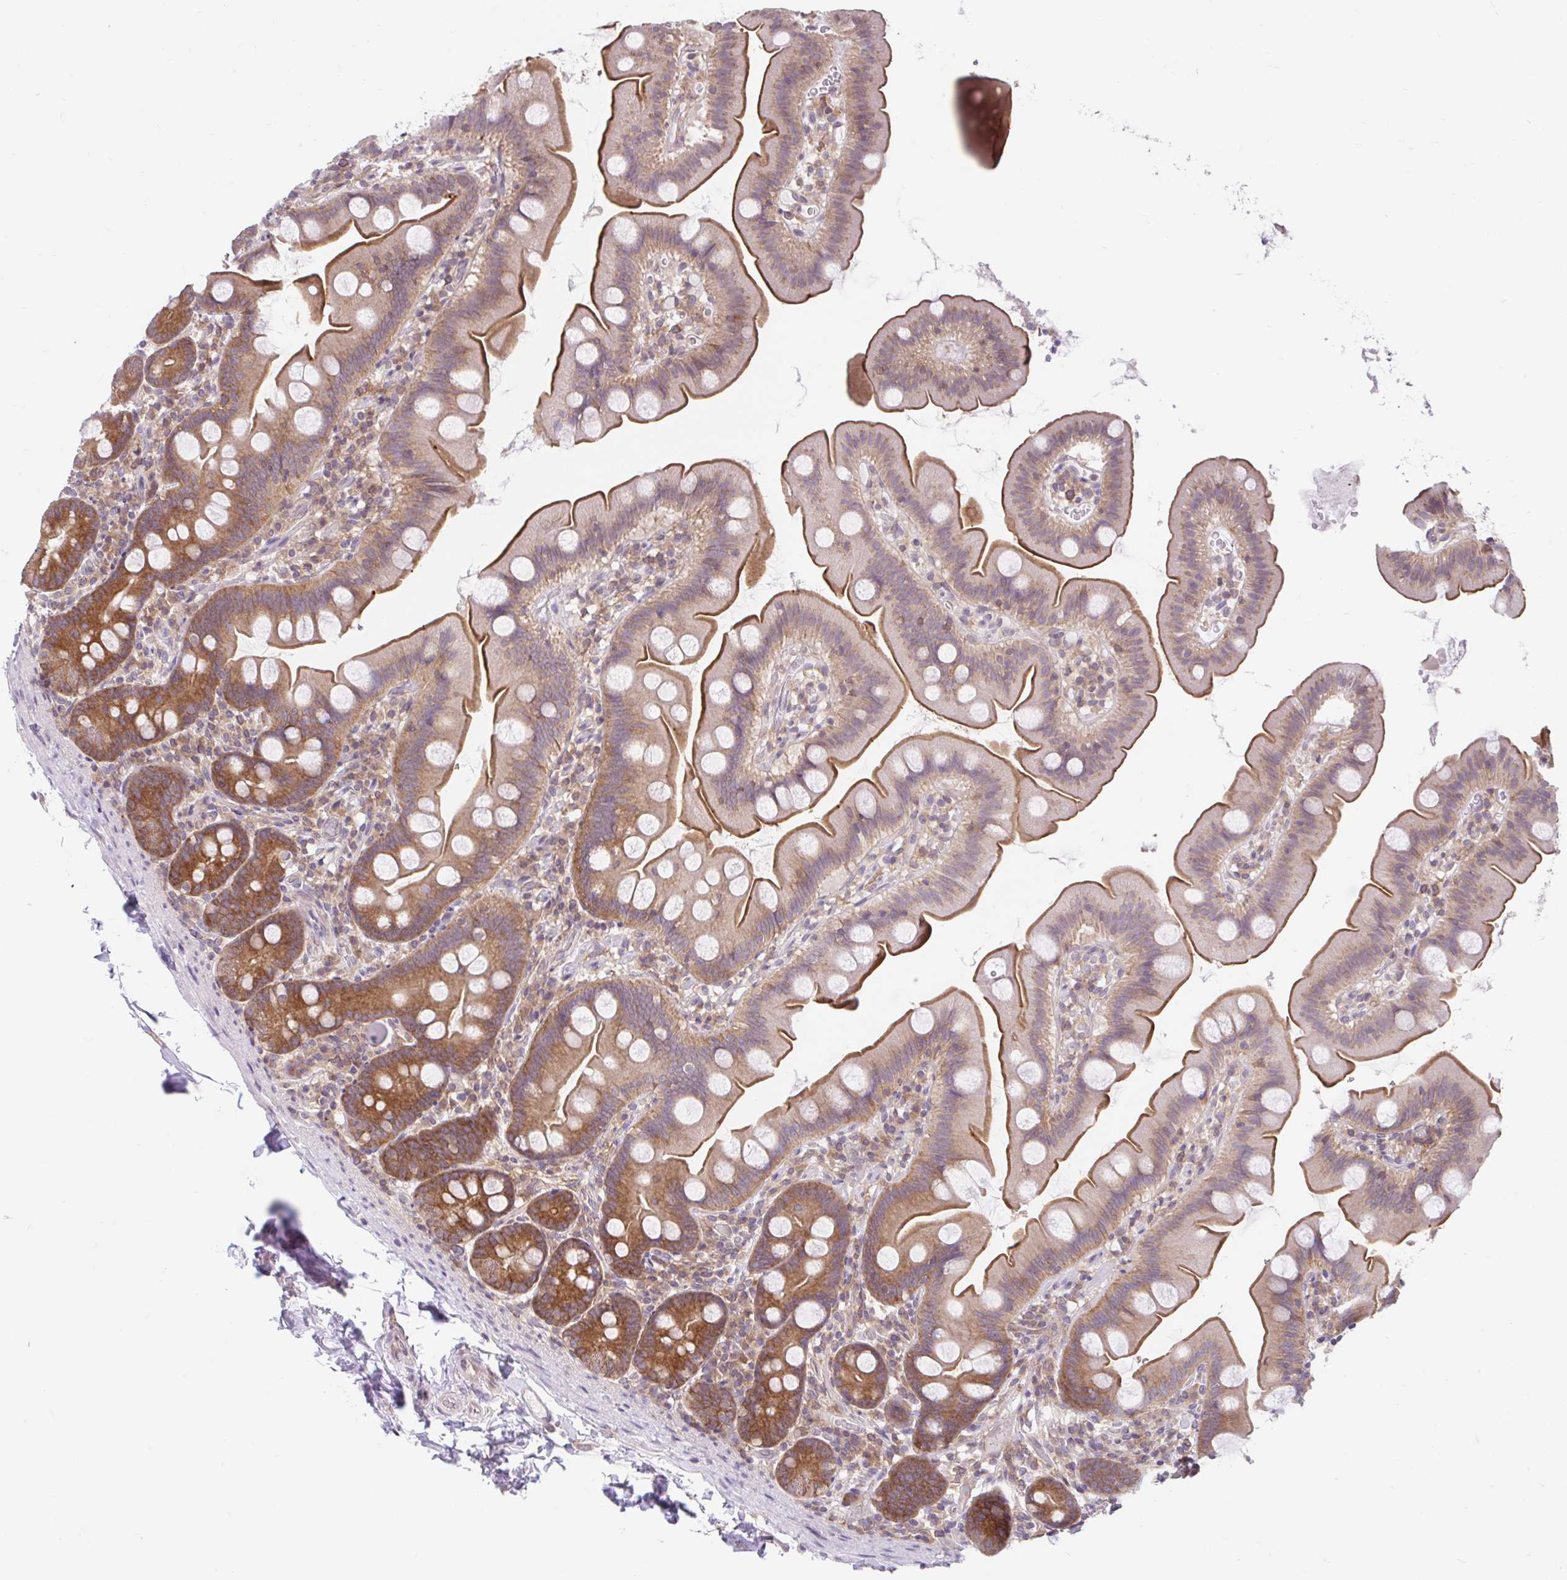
{"staining": {"intensity": "moderate", "quantity": ">75%", "location": "cytoplasmic/membranous"}, "tissue": "small intestine", "cell_type": "Glandular cells", "image_type": "normal", "snomed": [{"axis": "morphology", "description": "Normal tissue, NOS"}, {"axis": "topography", "description": "Small intestine"}], "caption": "Immunohistochemistry (IHC) micrograph of normal small intestine: human small intestine stained using immunohistochemistry exhibits medium levels of moderate protein expression localized specifically in the cytoplasmic/membranous of glandular cells, appearing as a cytoplasmic/membranous brown color.", "gene": "RALBP1", "patient": {"sex": "female", "age": 68}}